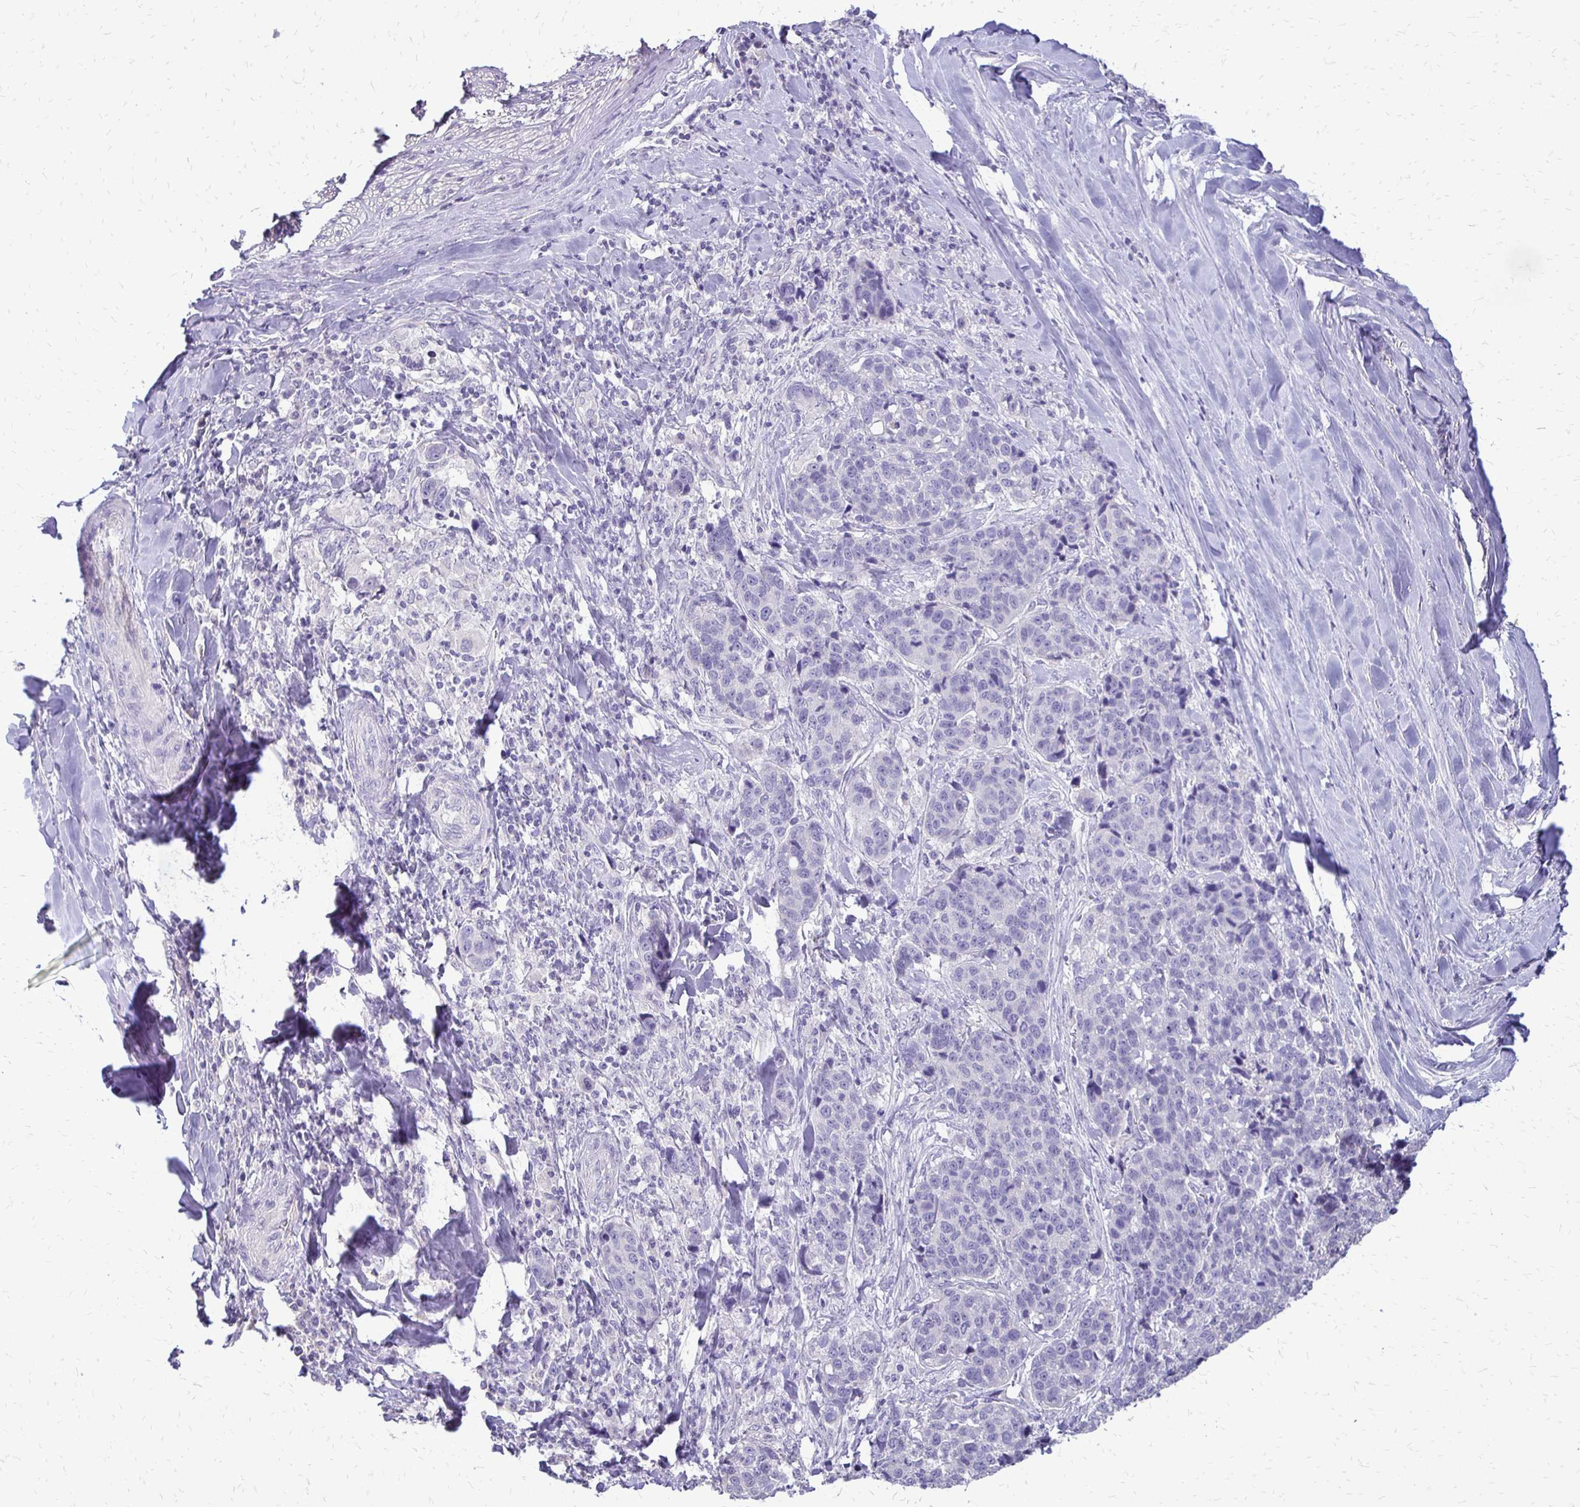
{"staining": {"intensity": "negative", "quantity": "none", "location": "none"}, "tissue": "lung cancer", "cell_type": "Tumor cells", "image_type": "cancer", "snomed": [{"axis": "morphology", "description": "Squamous cell carcinoma, NOS"}, {"axis": "topography", "description": "Lymph node"}, {"axis": "topography", "description": "Lung"}], "caption": "Tumor cells are negative for protein expression in human squamous cell carcinoma (lung). The staining is performed using DAB brown chromogen with nuclei counter-stained in using hematoxylin.", "gene": "ALPG", "patient": {"sex": "male", "age": 61}}